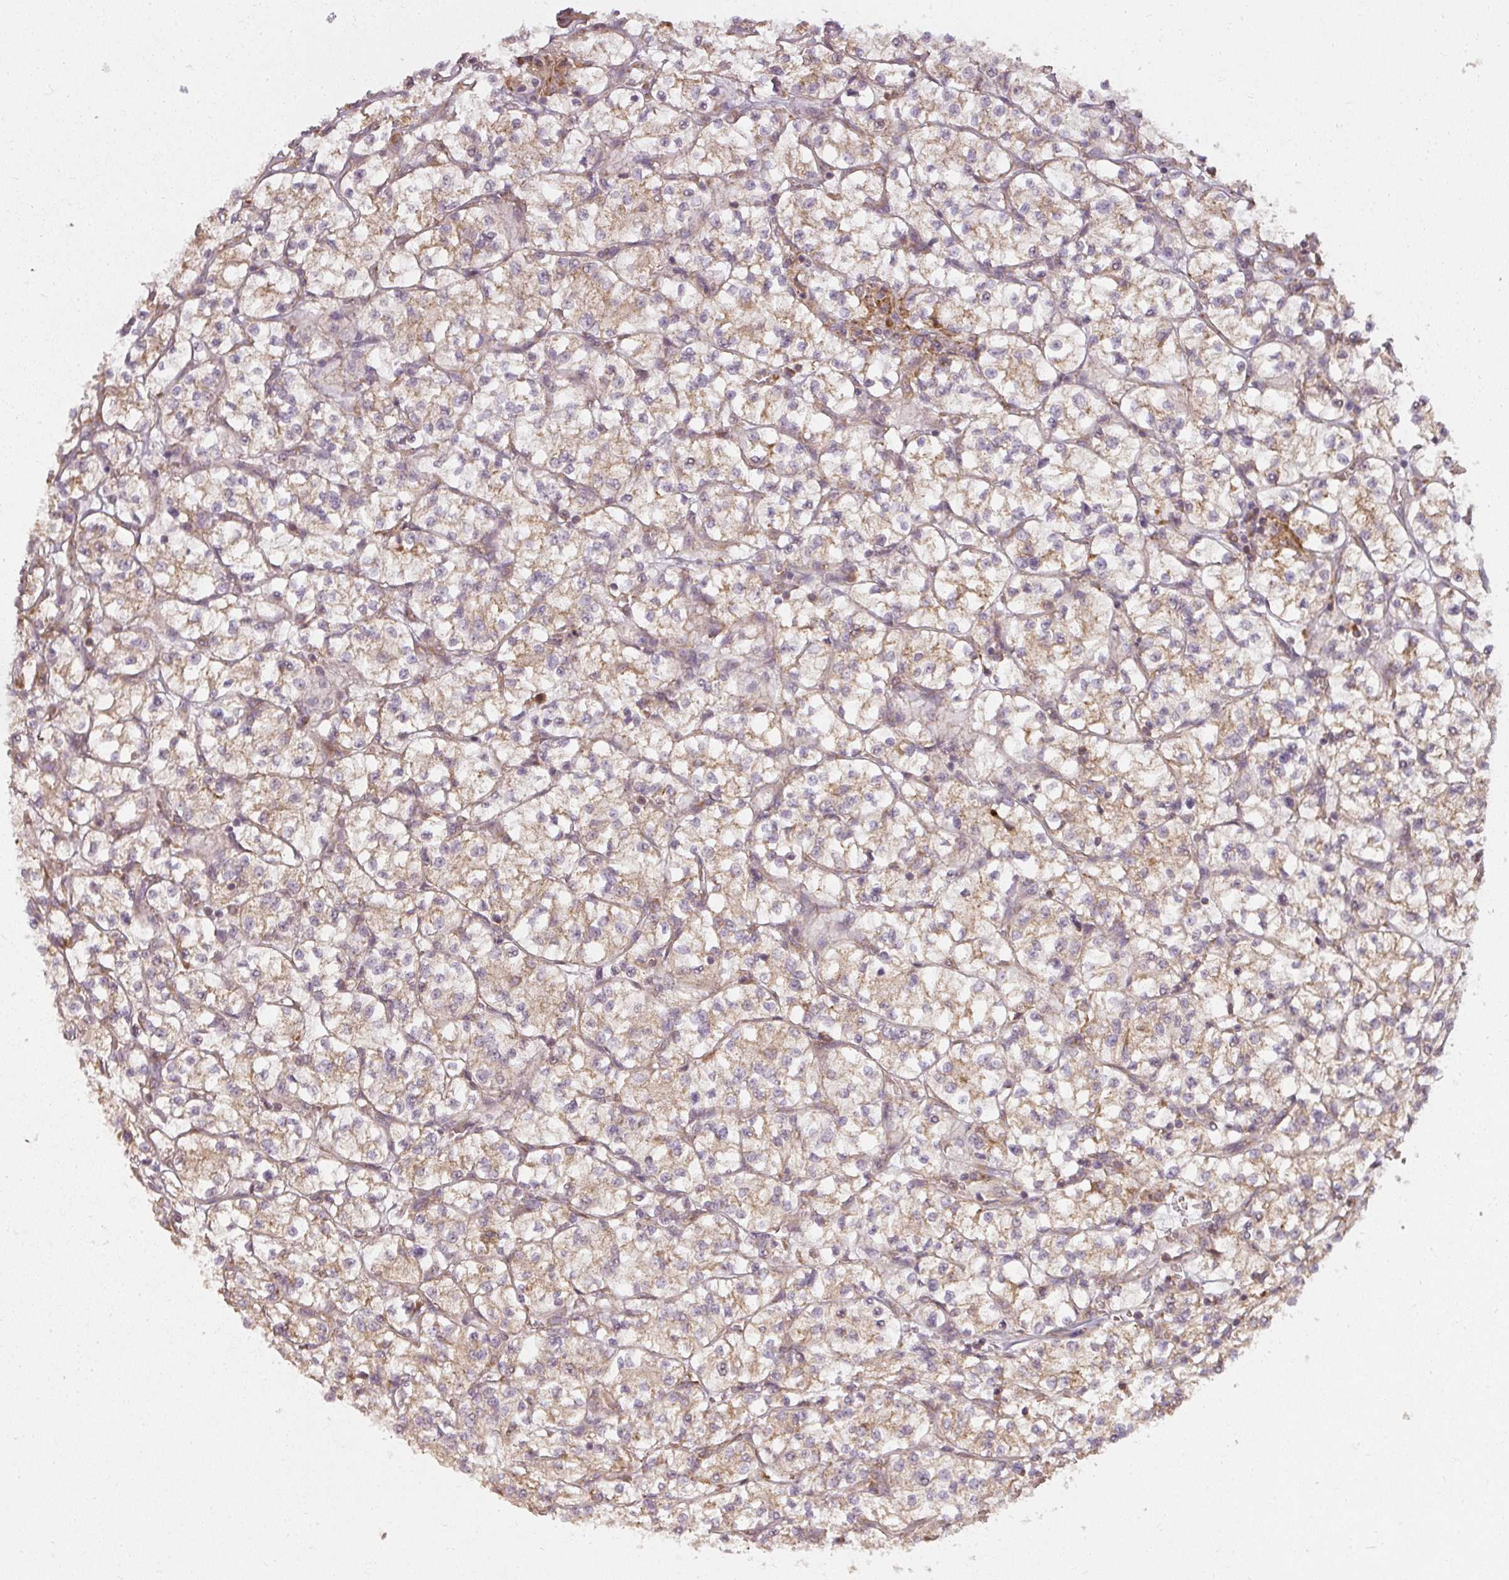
{"staining": {"intensity": "weak", "quantity": "25%-75%", "location": "cytoplasmic/membranous"}, "tissue": "renal cancer", "cell_type": "Tumor cells", "image_type": "cancer", "snomed": [{"axis": "morphology", "description": "Adenocarcinoma, NOS"}, {"axis": "topography", "description": "Kidney"}], "caption": "Immunohistochemistry of renal cancer reveals low levels of weak cytoplasmic/membranous staining in about 25%-75% of tumor cells.", "gene": "RPL24", "patient": {"sex": "female", "age": 64}}